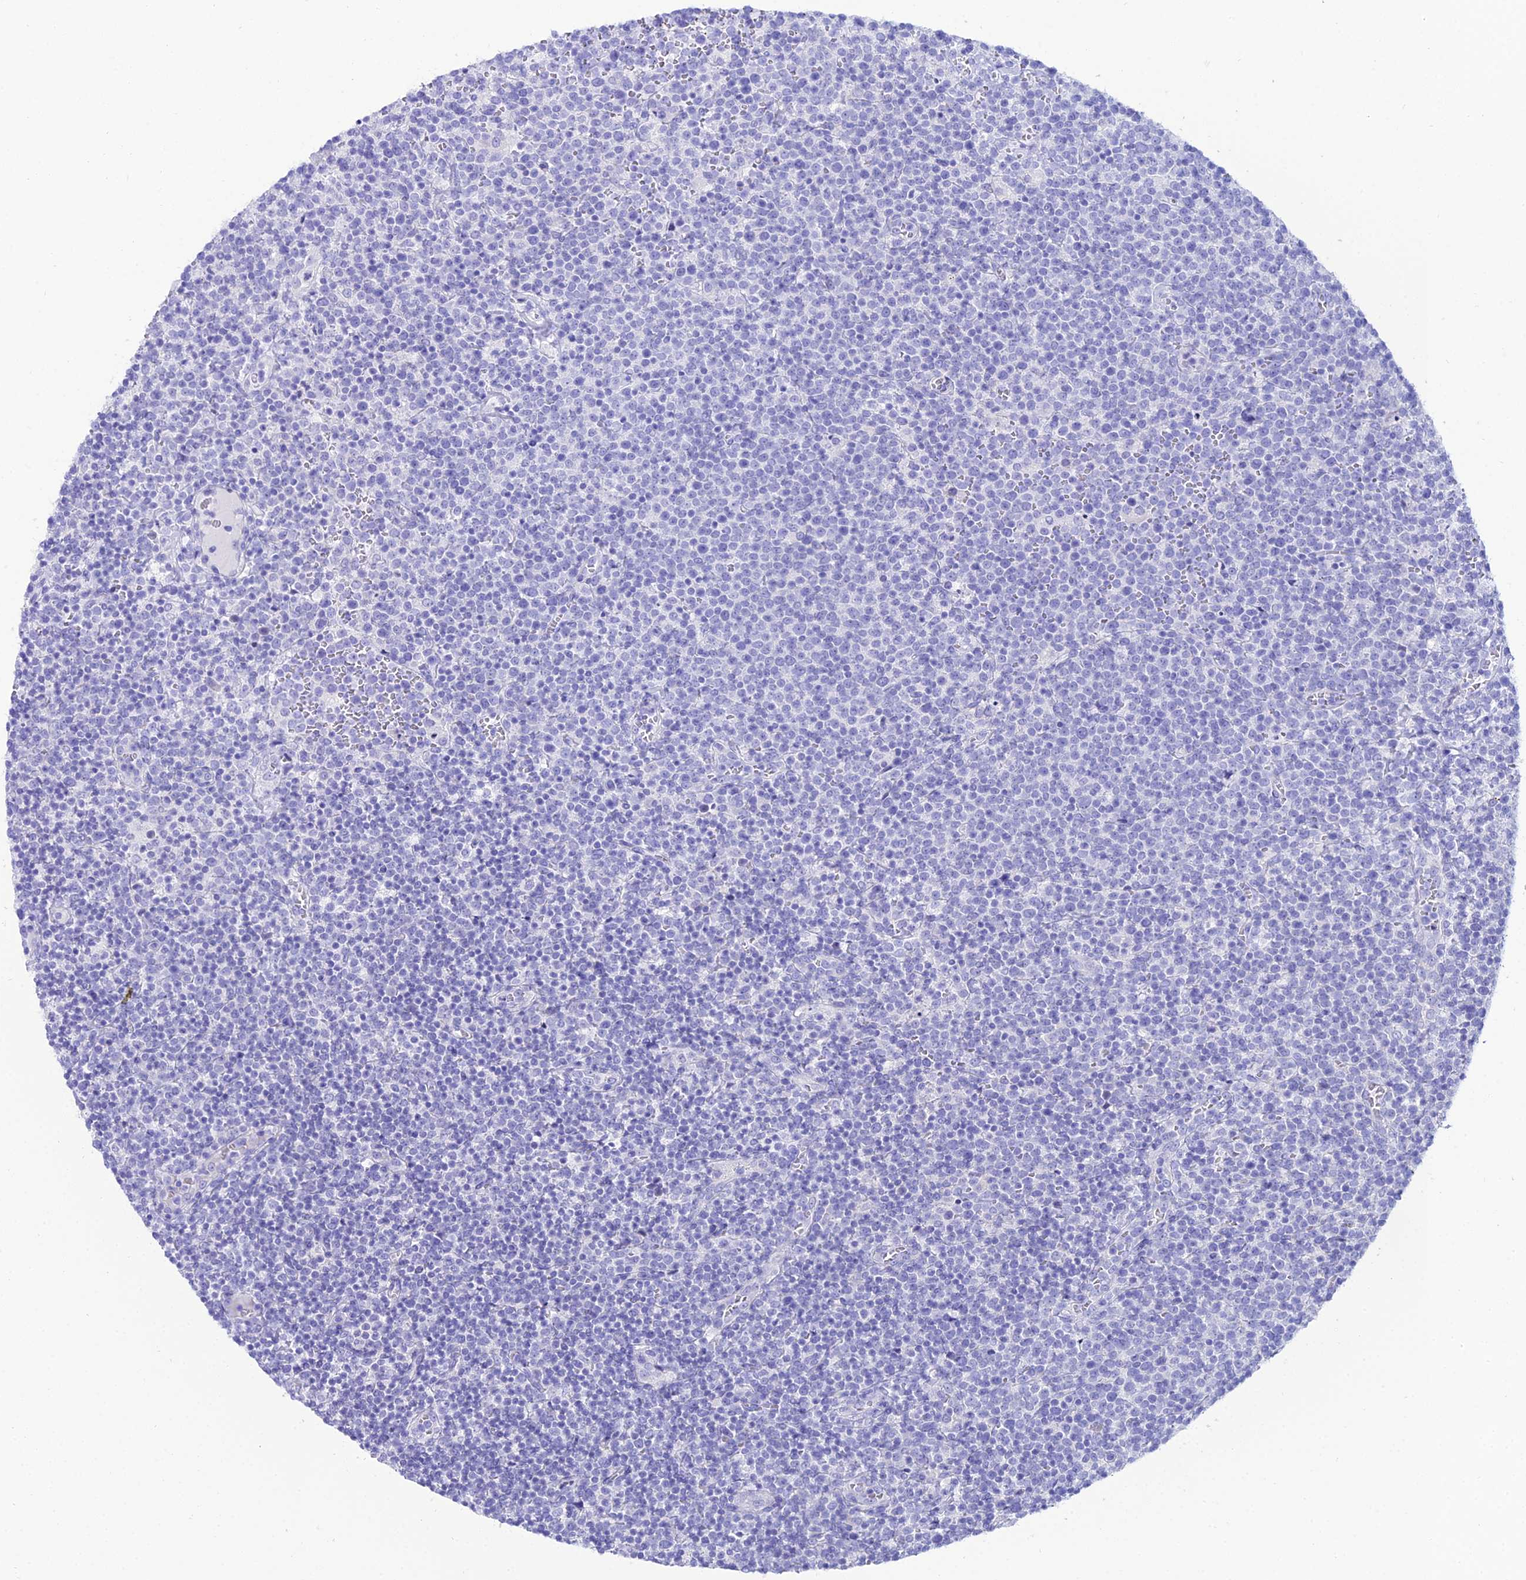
{"staining": {"intensity": "negative", "quantity": "none", "location": "none"}, "tissue": "lymphoma", "cell_type": "Tumor cells", "image_type": "cancer", "snomed": [{"axis": "morphology", "description": "Malignant lymphoma, non-Hodgkin's type, High grade"}, {"axis": "topography", "description": "Lymph node"}], "caption": "Immunohistochemical staining of lymphoma demonstrates no significant positivity in tumor cells.", "gene": "OR4D5", "patient": {"sex": "male", "age": 61}}